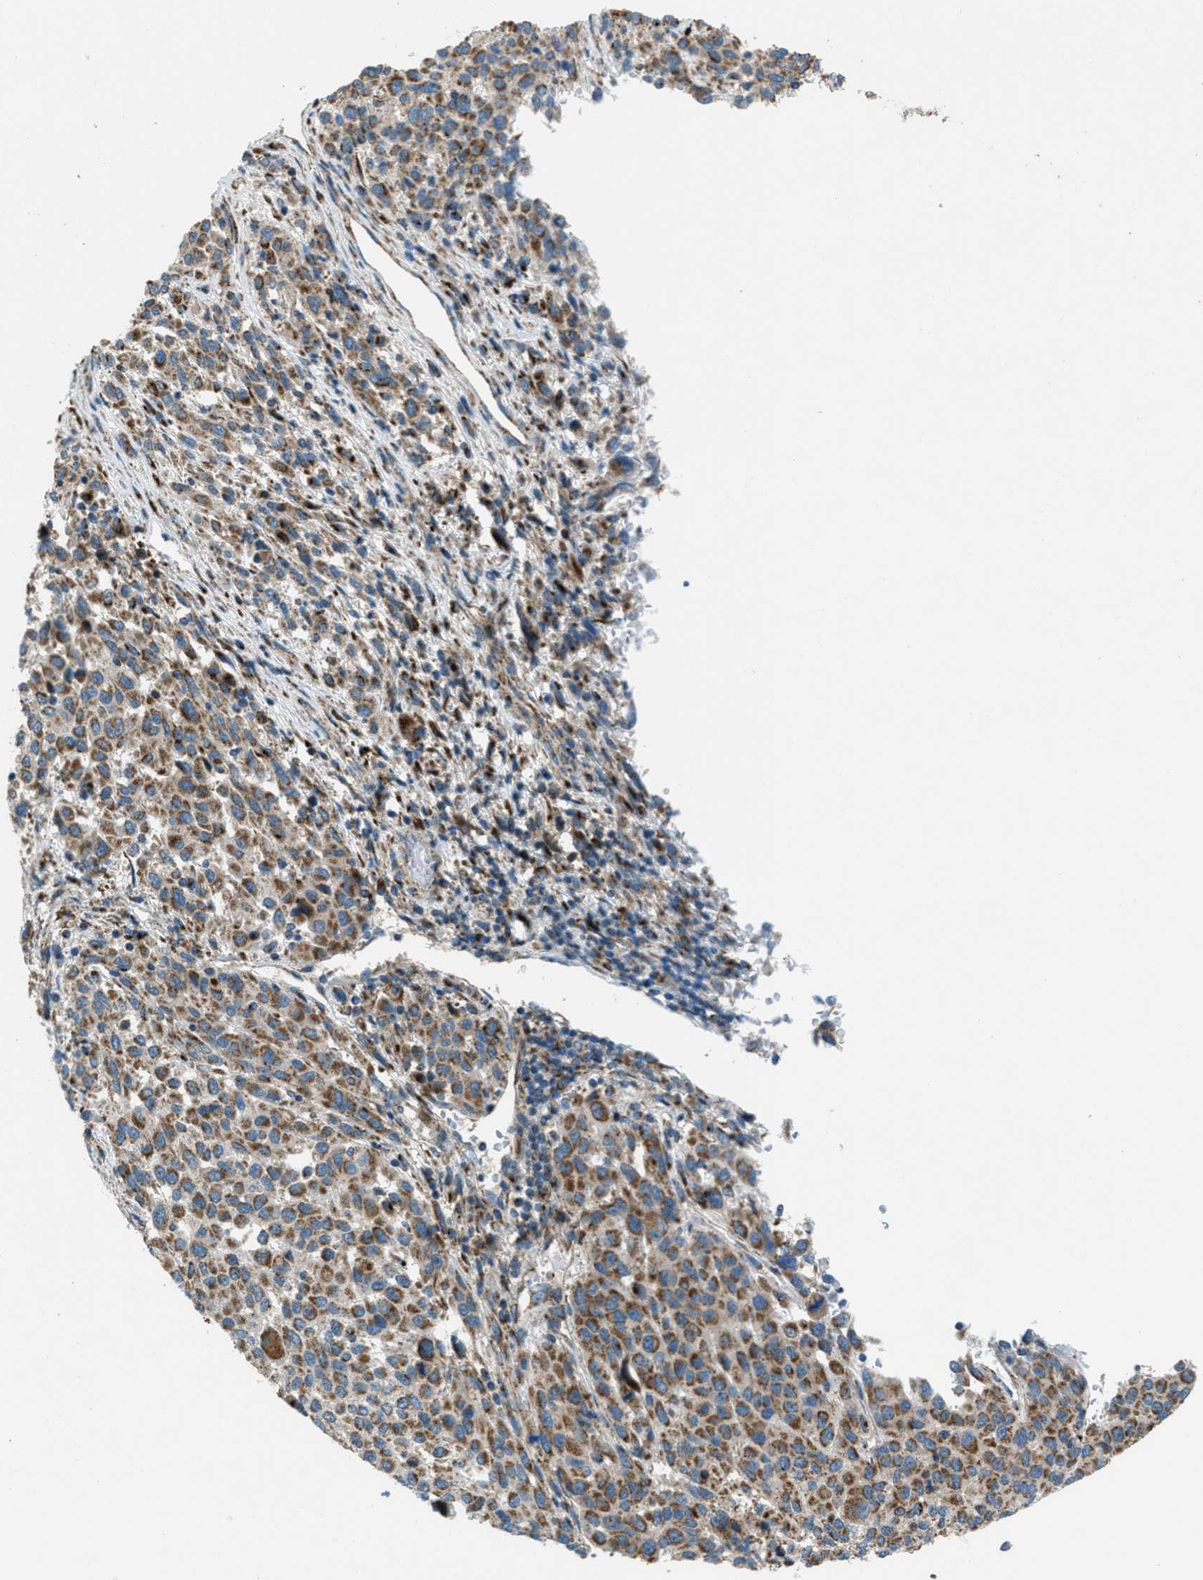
{"staining": {"intensity": "moderate", "quantity": ">75%", "location": "cytoplasmic/membranous"}, "tissue": "melanoma", "cell_type": "Tumor cells", "image_type": "cancer", "snomed": [{"axis": "morphology", "description": "Malignant melanoma, Metastatic site"}, {"axis": "topography", "description": "Lymph node"}], "caption": "Human melanoma stained with a protein marker reveals moderate staining in tumor cells.", "gene": "BCKDK", "patient": {"sex": "male", "age": 61}}